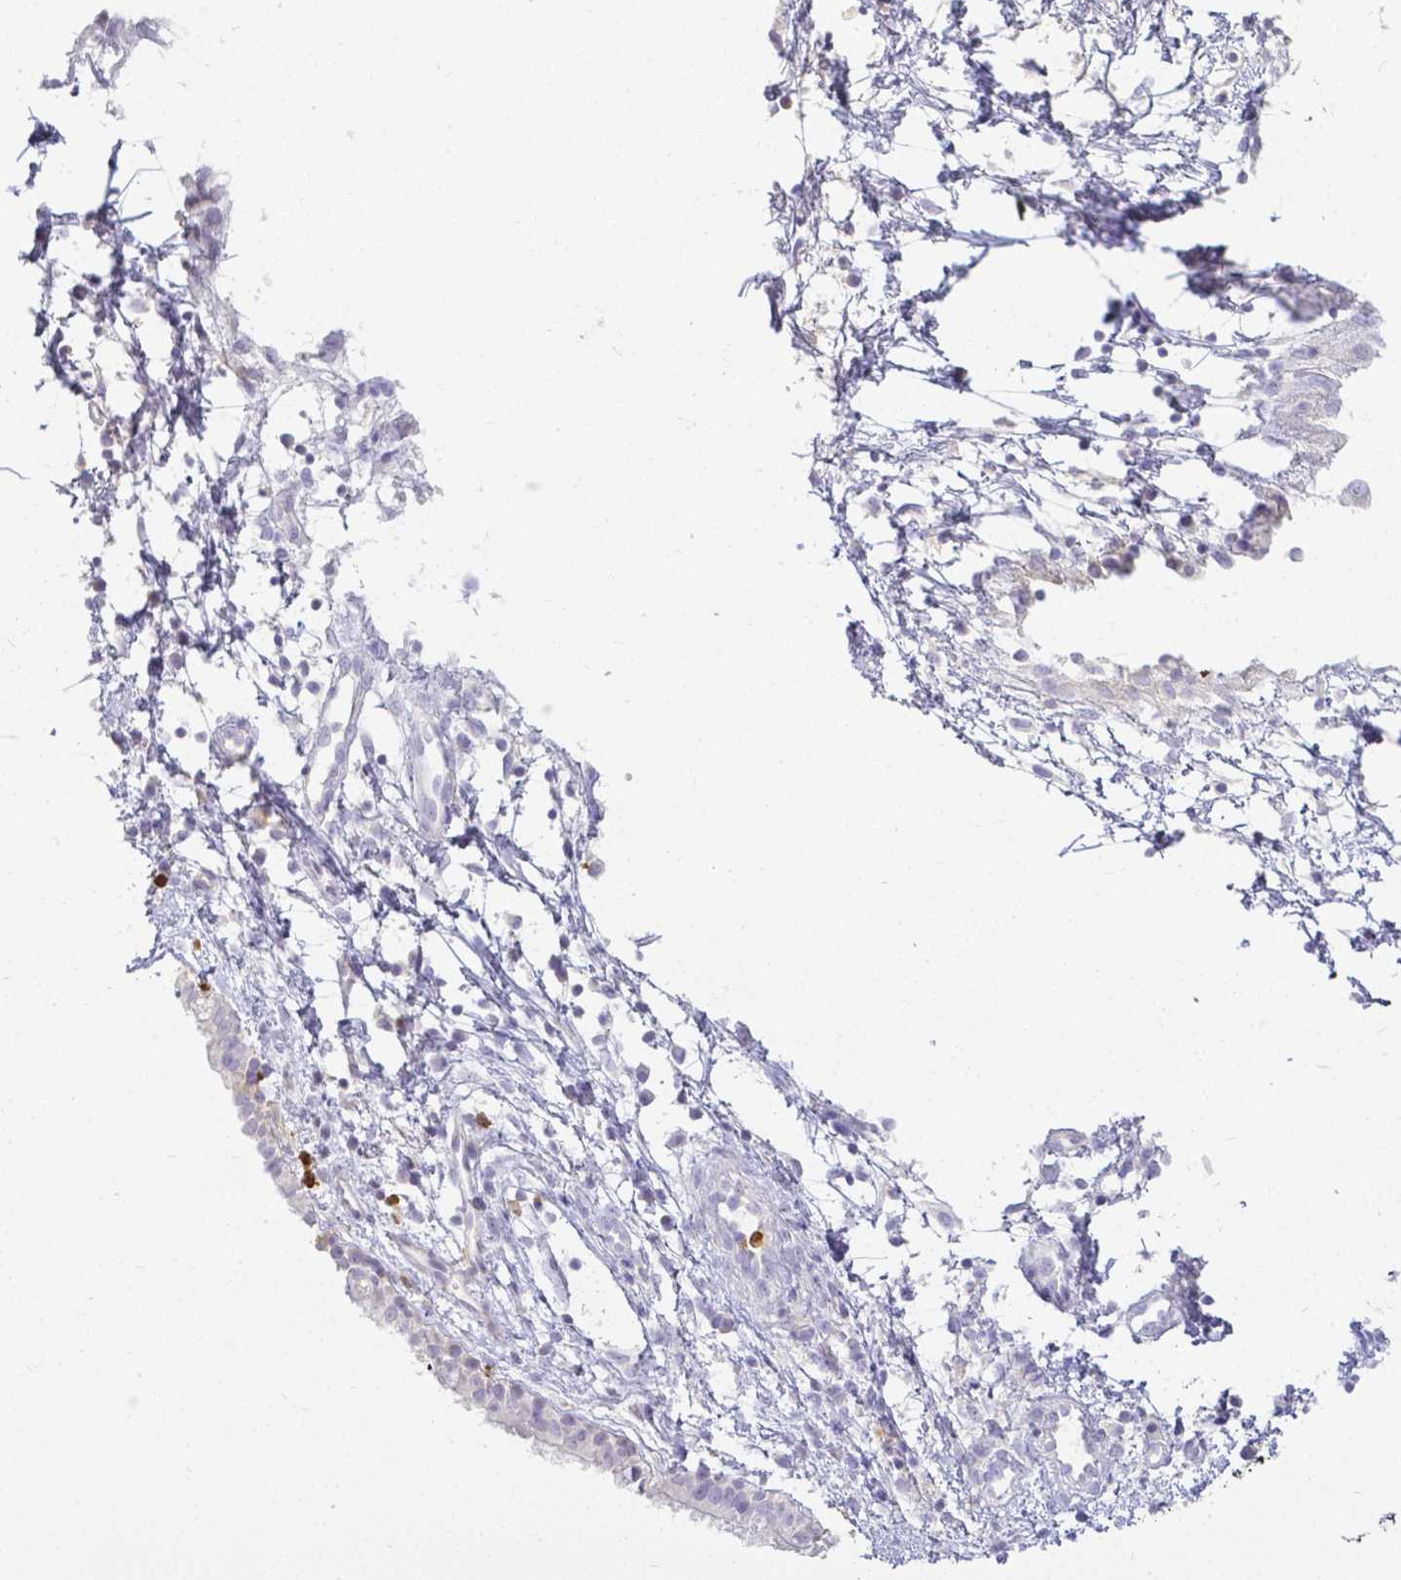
{"staining": {"intensity": "negative", "quantity": "none", "location": "none"}, "tissue": "nasopharynx", "cell_type": "Respiratory epithelial cells", "image_type": "normal", "snomed": [{"axis": "morphology", "description": "Normal tissue, NOS"}, {"axis": "topography", "description": "Nasopharynx"}], "caption": "Immunohistochemistry (IHC) of unremarkable human nasopharynx displays no expression in respiratory epithelial cells.", "gene": "KCNH1", "patient": {"sex": "male", "age": 24}}